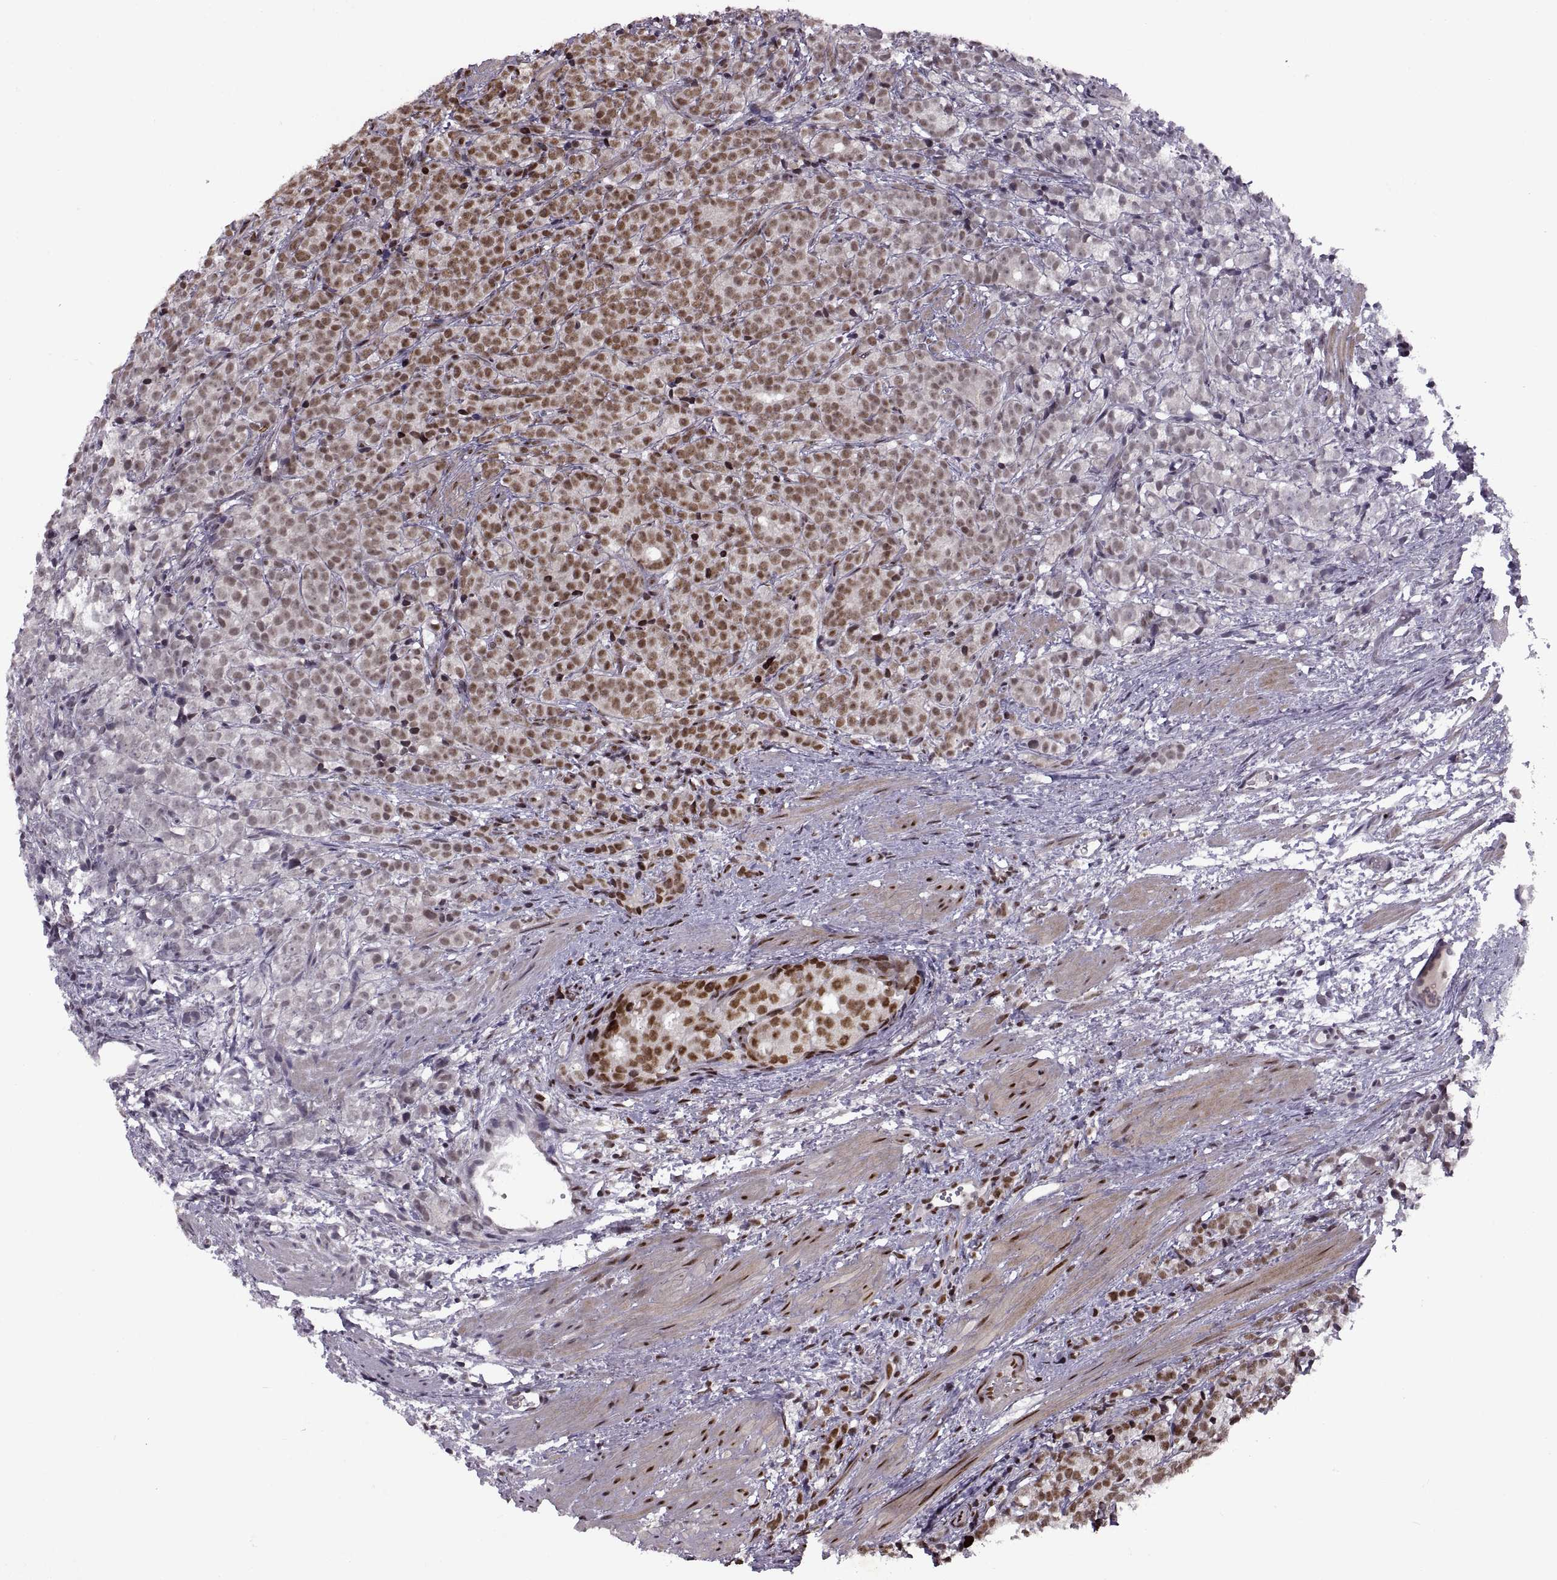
{"staining": {"intensity": "moderate", "quantity": "25%-75%", "location": "nuclear"}, "tissue": "prostate cancer", "cell_type": "Tumor cells", "image_type": "cancer", "snomed": [{"axis": "morphology", "description": "Adenocarcinoma, High grade"}, {"axis": "topography", "description": "Prostate"}], "caption": "Tumor cells demonstrate medium levels of moderate nuclear expression in approximately 25%-75% of cells in human prostate cancer (high-grade adenocarcinoma). The staining is performed using DAB brown chromogen to label protein expression. The nuclei are counter-stained blue using hematoxylin.", "gene": "MT1E", "patient": {"sex": "male", "age": 53}}